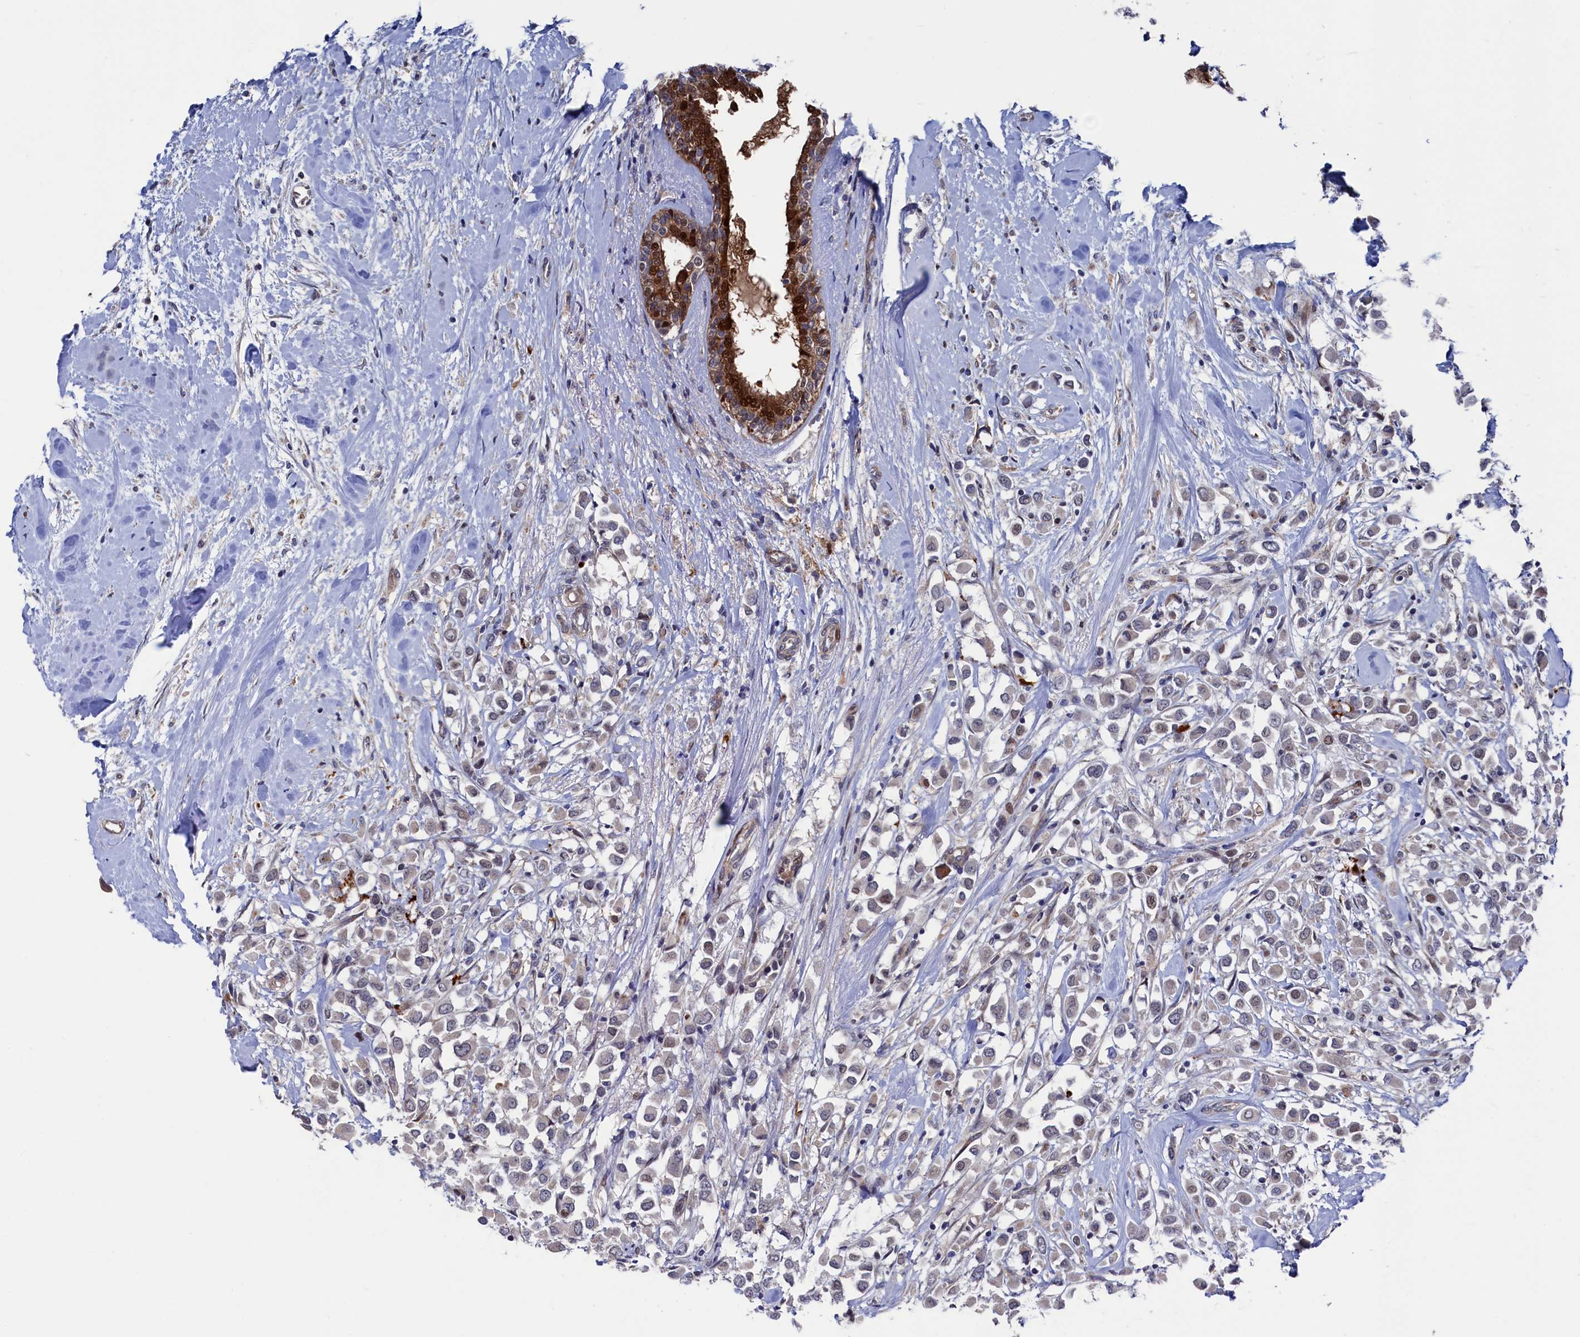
{"staining": {"intensity": "moderate", "quantity": "25%-75%", "location": "cytoplasmic/membranous"}, "tissue": "breast cancer", "cell_type": "Tumor cells", "image_type": "cancer", "snomed": [{"axis": "morphology", "description": "Duct carcinoma"}, {"axis": "topography", "description": "Breast"}], "caption": "A high-resolution photomicrograph shows IHC staining of breast infiltrating ductal carcinoma, which exhibits moderate cytoplasmic/membranous staining in approximately 25%-75% of tumor cells. The protein is stained brown, and the nuclei are stained in blue (DAB IHC with brightfield microscopy, high magnification).", "gene": "ZNF891", "patient": {"sex": "female", "age": 87}}